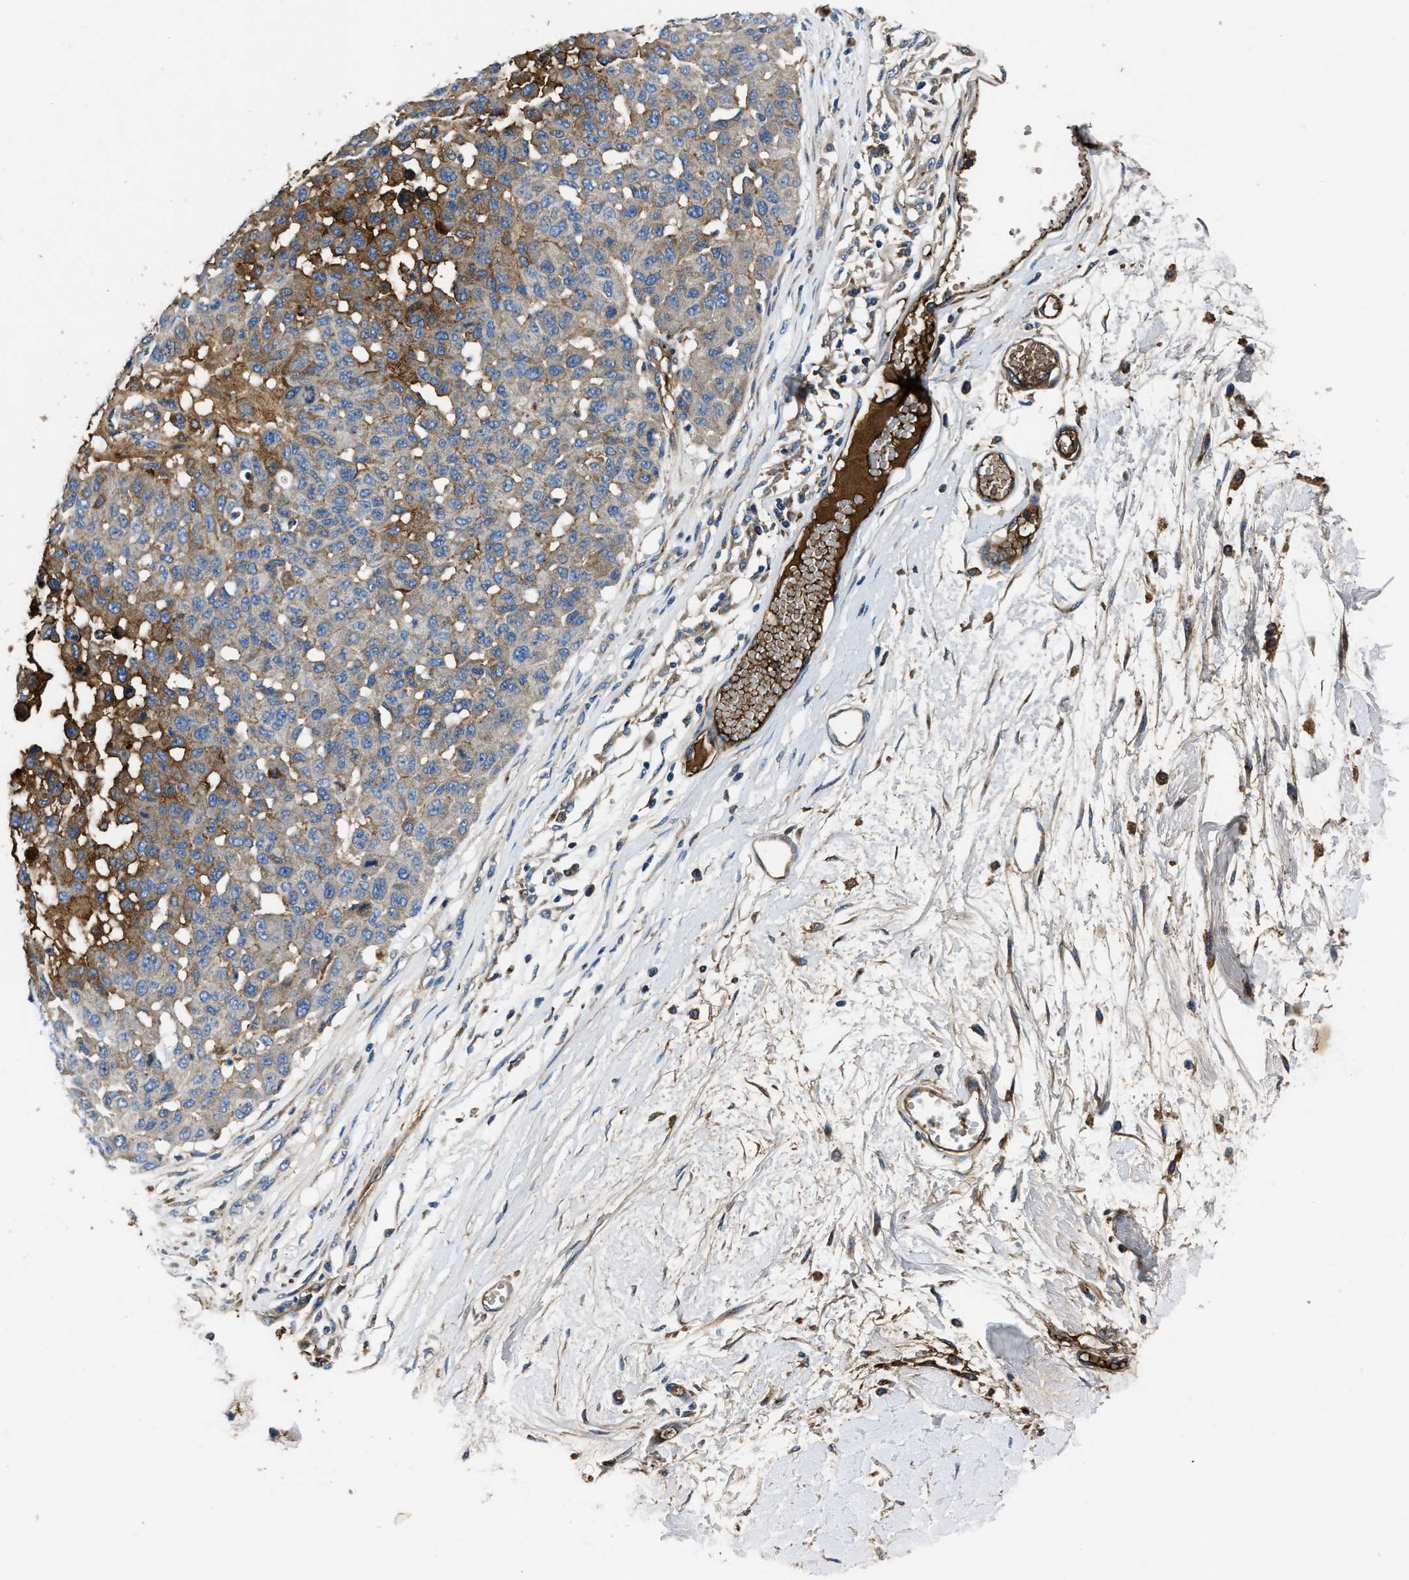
{"staining": {"intensity": "moderate", "quantity": "<25%", "location": "cytoplasmic/membranous"}, "tissue": "melanoma", "cell_type": "Tumor cells", "image_type": "cancer", "snomed": [{"axis": "morphology", "description": "Normal tissue, NOS"}, {"axis": "morphology", "description": "Malignant melanoma, NOS"}, {"axis": "topography", "description": "Skin"}], "caption": "Malignant melanoma was stained to show a protein in brown. There is low levels of moderate cytoplasmic/membranous expression in approximately <25% of tumor cells. The protein is stained brown, and the nuclei are stained in blue (DAB (3,3'-diaminobenzidine) IHC with brightfield microscopy, high magnification).", "gene": "ERC1", "patient": {"sex": "male", "age": 62}}